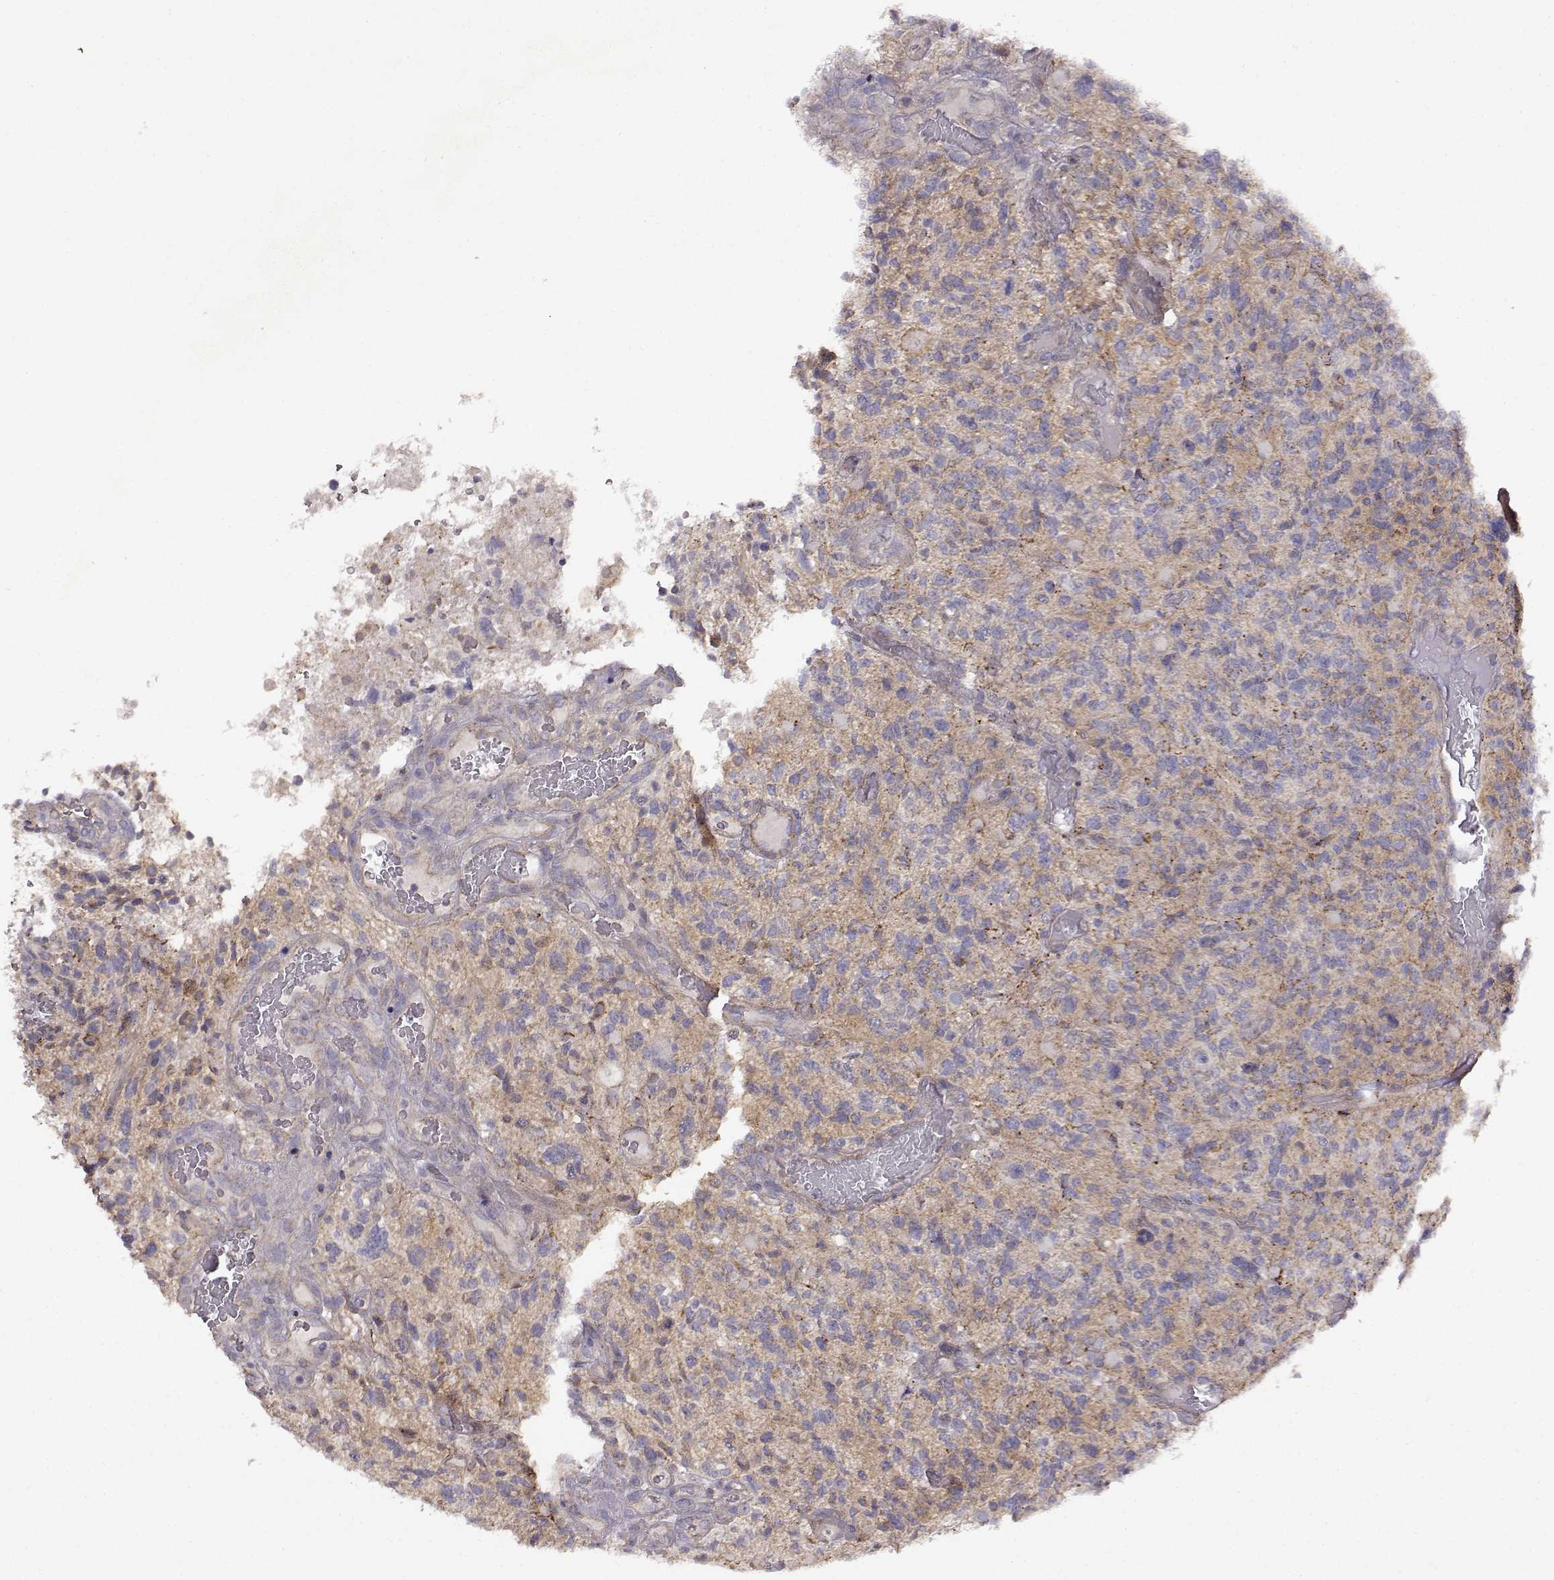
{"staining": {"intensity": "weak", "quantity": "25%-75%", "location": "cytoplasmic/membranous"}, "tissue": "glioma", "cell_type": "Tumor cells", "image_type": "cancer", "snomed": [{"axis": "morphology", "description": "Glioma, malignant, High grade"}, {"axis": "topography", "description": "Brain"}], "caption": "Tumor cells display weak cytoplasmic/membranous positivity in about 25%-75% of cells in glioma.", "gene": "DDC", "patient": {"sex": "female", "age": 71}}